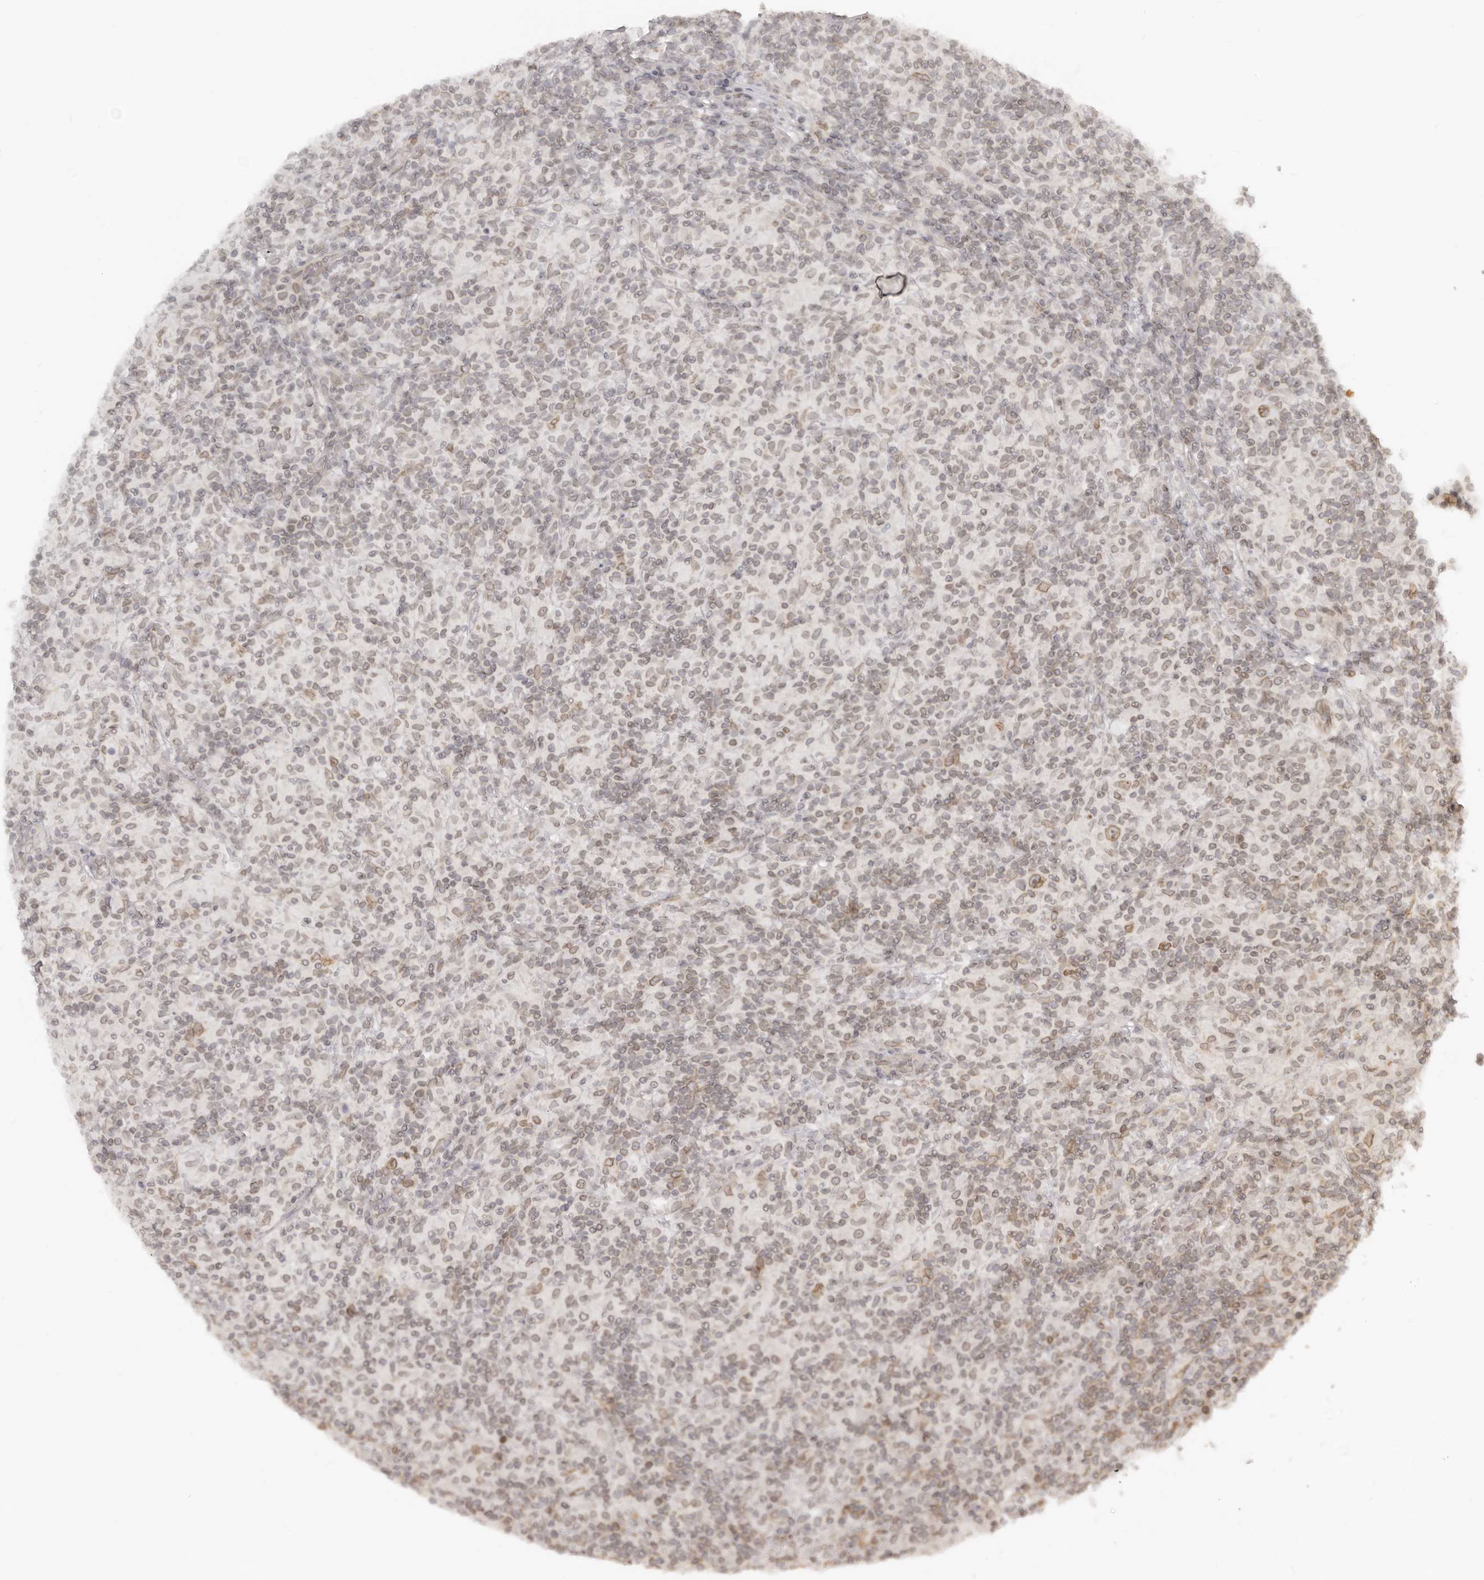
{"staining": {"intensity": "weak", "quantity": "25%-75%", "location": "cytoplasmic/membranous,nuclear"}, "tissue": "lymphoma", "cell_type": "Tumor cells", "image_type": "cancer", "snomed": [{"axis": "morphology", "description": "Hodgkin's disease, NOS"}, {"axis": "topography", "description": "Lymph node"}], "caption": "Weak cytoplasmic/membranous and nuclear protein expression is present in approximately 25%-75% of tumor cells in Hodgkin's disease. Nuclei are stained in blue.", "gene": "NUP153", "patient": {"sex": "male", "age": 70}}